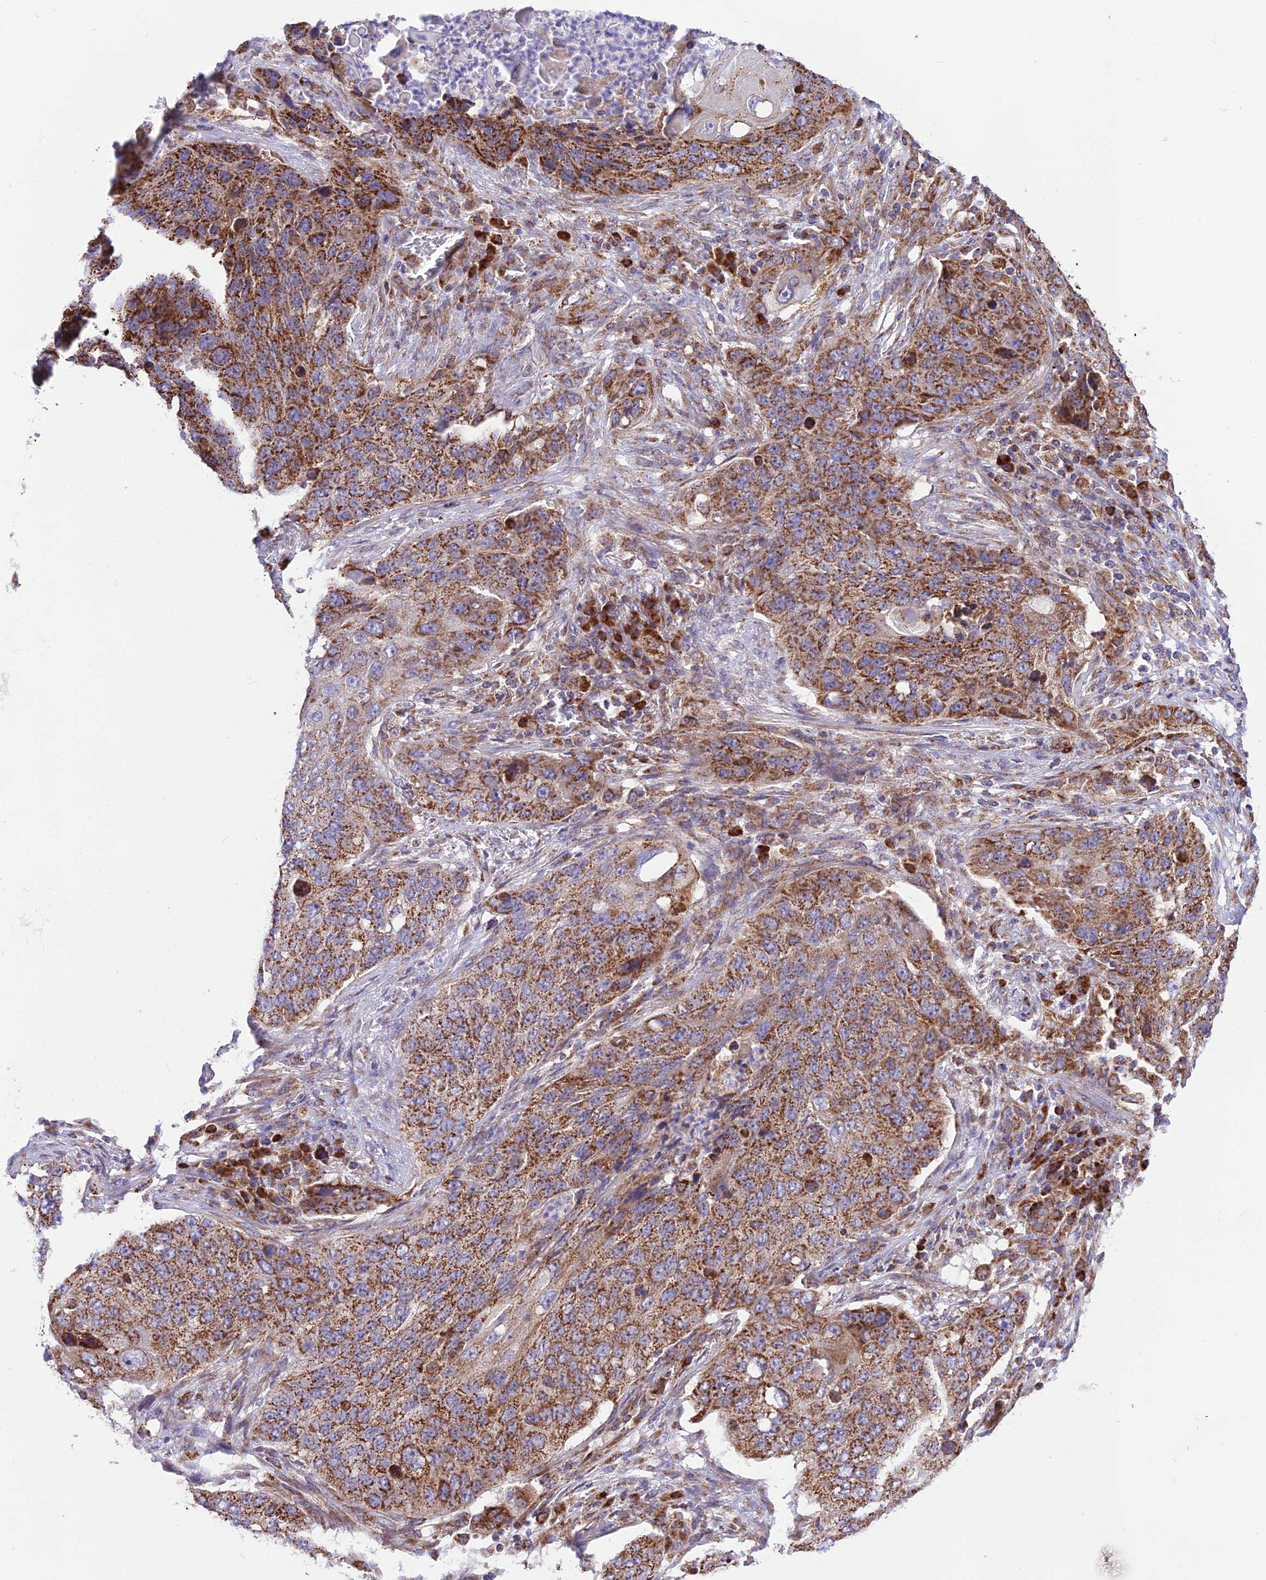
{"staining": {"intensity": "strong", "quantity": ">75%", "location": "cytoplasmic/membranous"}, "tissue": "lung cancer", "cell_type": "Tumor cells", "image_type": "cancer", "snomed": [{"axis": "morphology", "description": "Squamous cell carcinoma, NOS"}, {"axis": "topography", "description": "Lung"}], "caption": "DAB (3,3'-diaminobenzidine) immunohistochemical staining of lung squamous cell carcinoma shows strong cytoplasmic/membranous protein expression in approximately >75% of tumor cells.", "gene": "UAP1L1", "patient": {"sex": "female", "age": 63}}